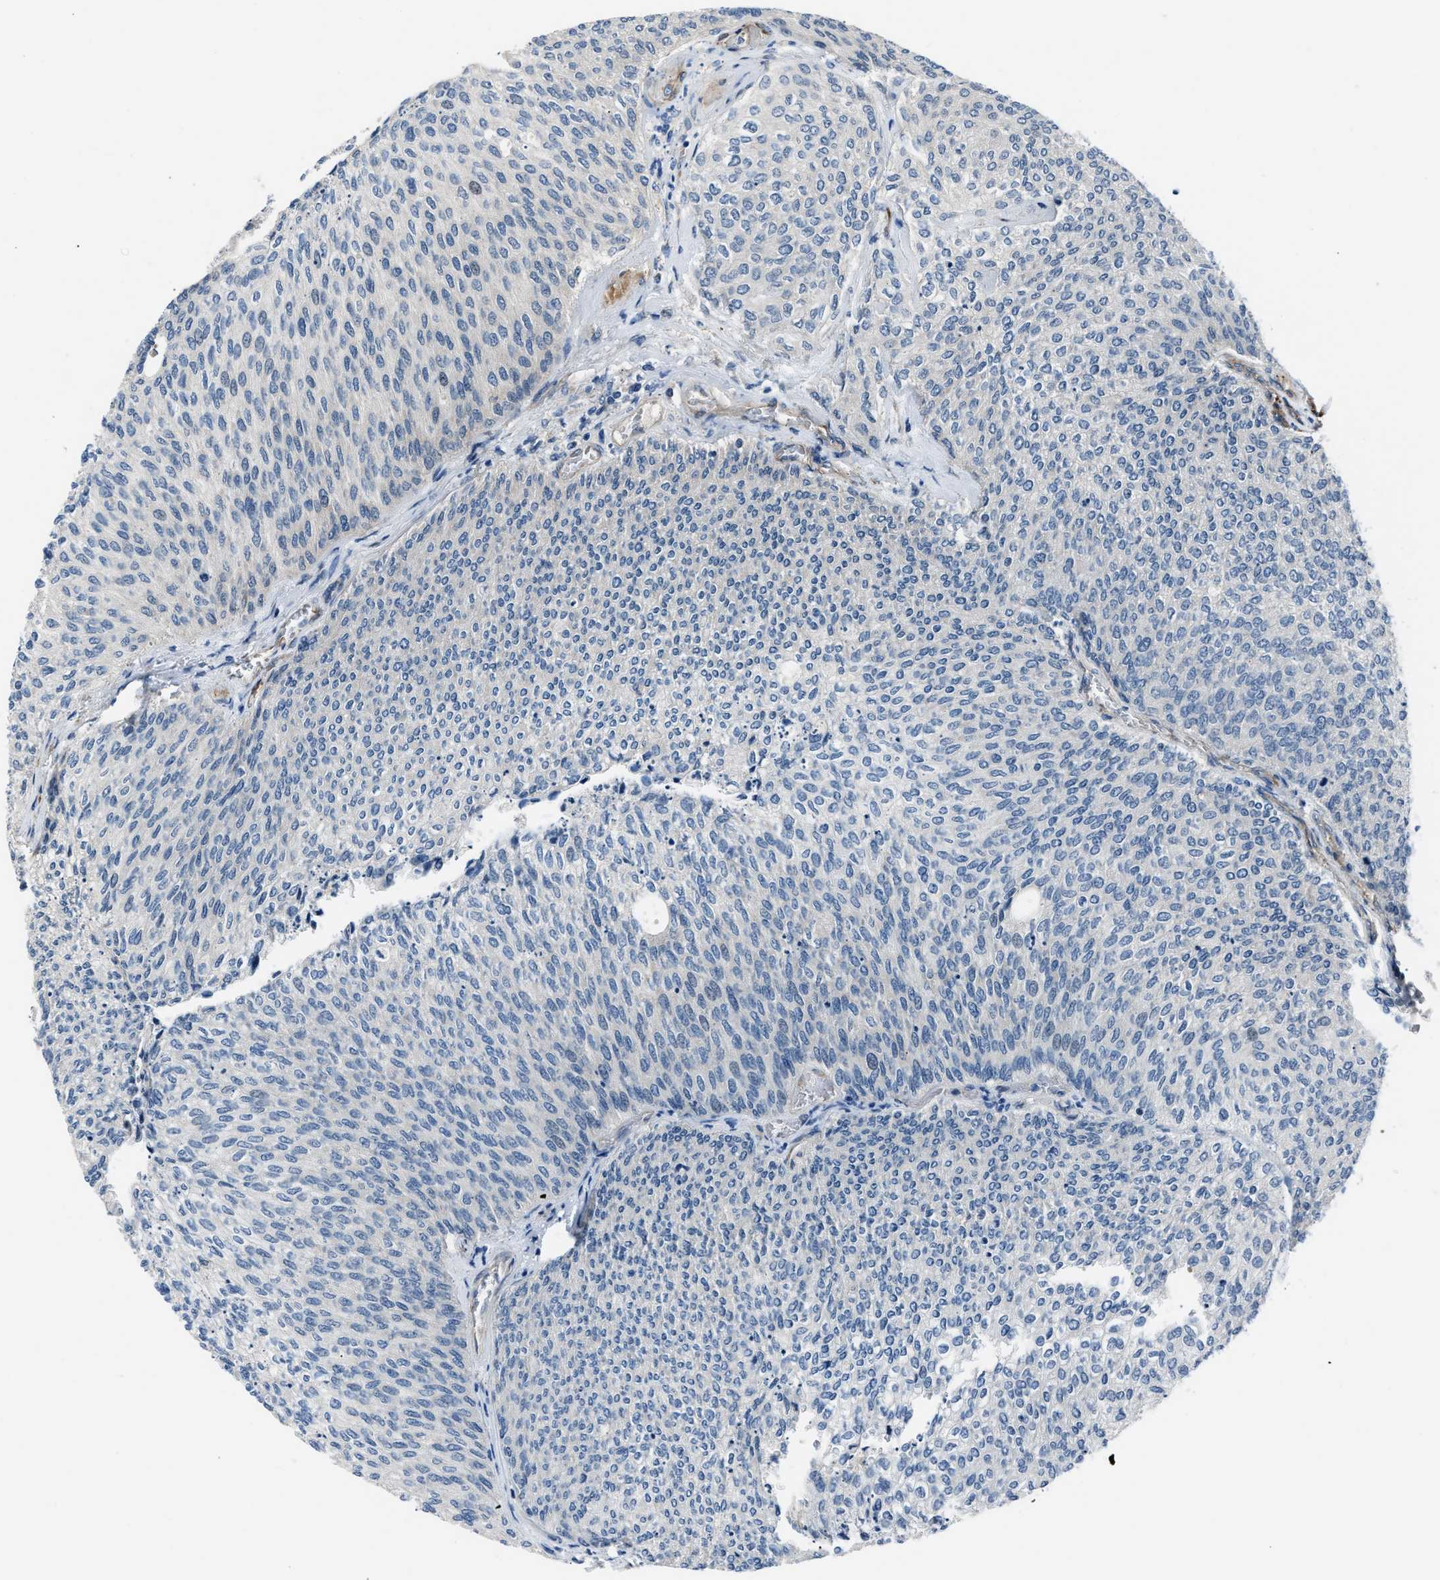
{"staining": {"intensity": "negative", "quantity": "none", "location": "none"}, "tissue": "urothelial cancer", "cell_type": "Tumor cells", "image_type": "cancer", "snomed": [{"axis": "morphology", "description": "Urothelial carcinoma, Low grade"}, {"axis": "topography", "description": "Urinary bladder"}], "caption": "This micrograph is of urothelial cancer stained with immunohistochemistry to label a protein in brown with the nuclei are counter-stained blue. There is no positivity in tumor cells. Brightfield microscopy of IHC stained with DAB (brown) and hematoxylin (blue), captured at high magnification.", "gene": "MPDZ", "patient": {"sex": "female", "age": 79}}